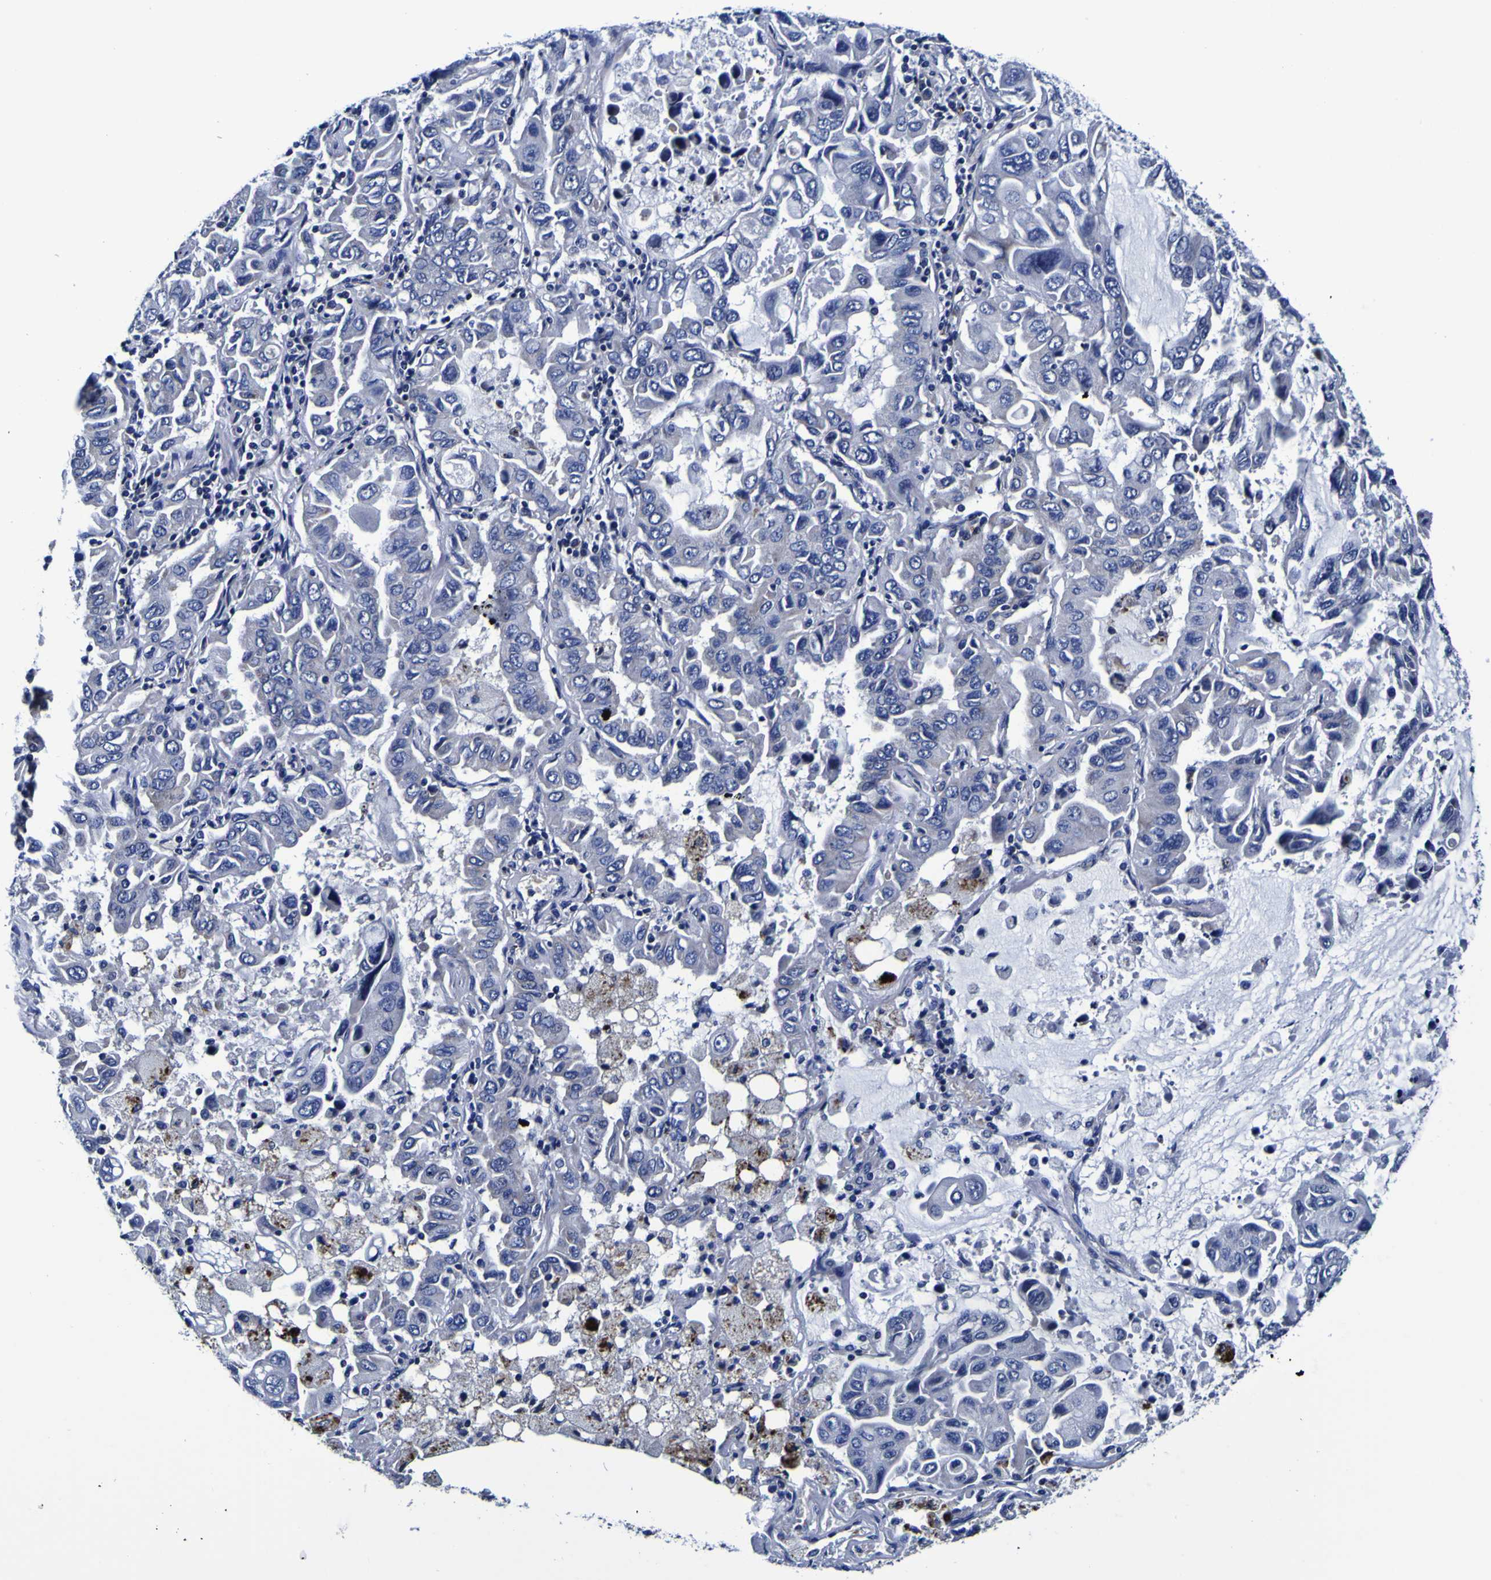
{"staining": {"intensity": "negative", "quantity": "none", "location": "none"}, "tissue": "lung cancer", "cell_type": "Tumor cells", "image_type": "cancer", "snomed": [{"axis": "morphology", "description": "Adenocarcinoma, NOS"}, {"axis": "topography", "description": "Lung"}], "caption": "Immunohistochemistry (IHC) photomicrograph of lung cancer stained for a protein (brown), which demonstrates no staining in tumor cells.", "gene": "PDLIM4", "patient": {"sex": "male", "age": 64}}